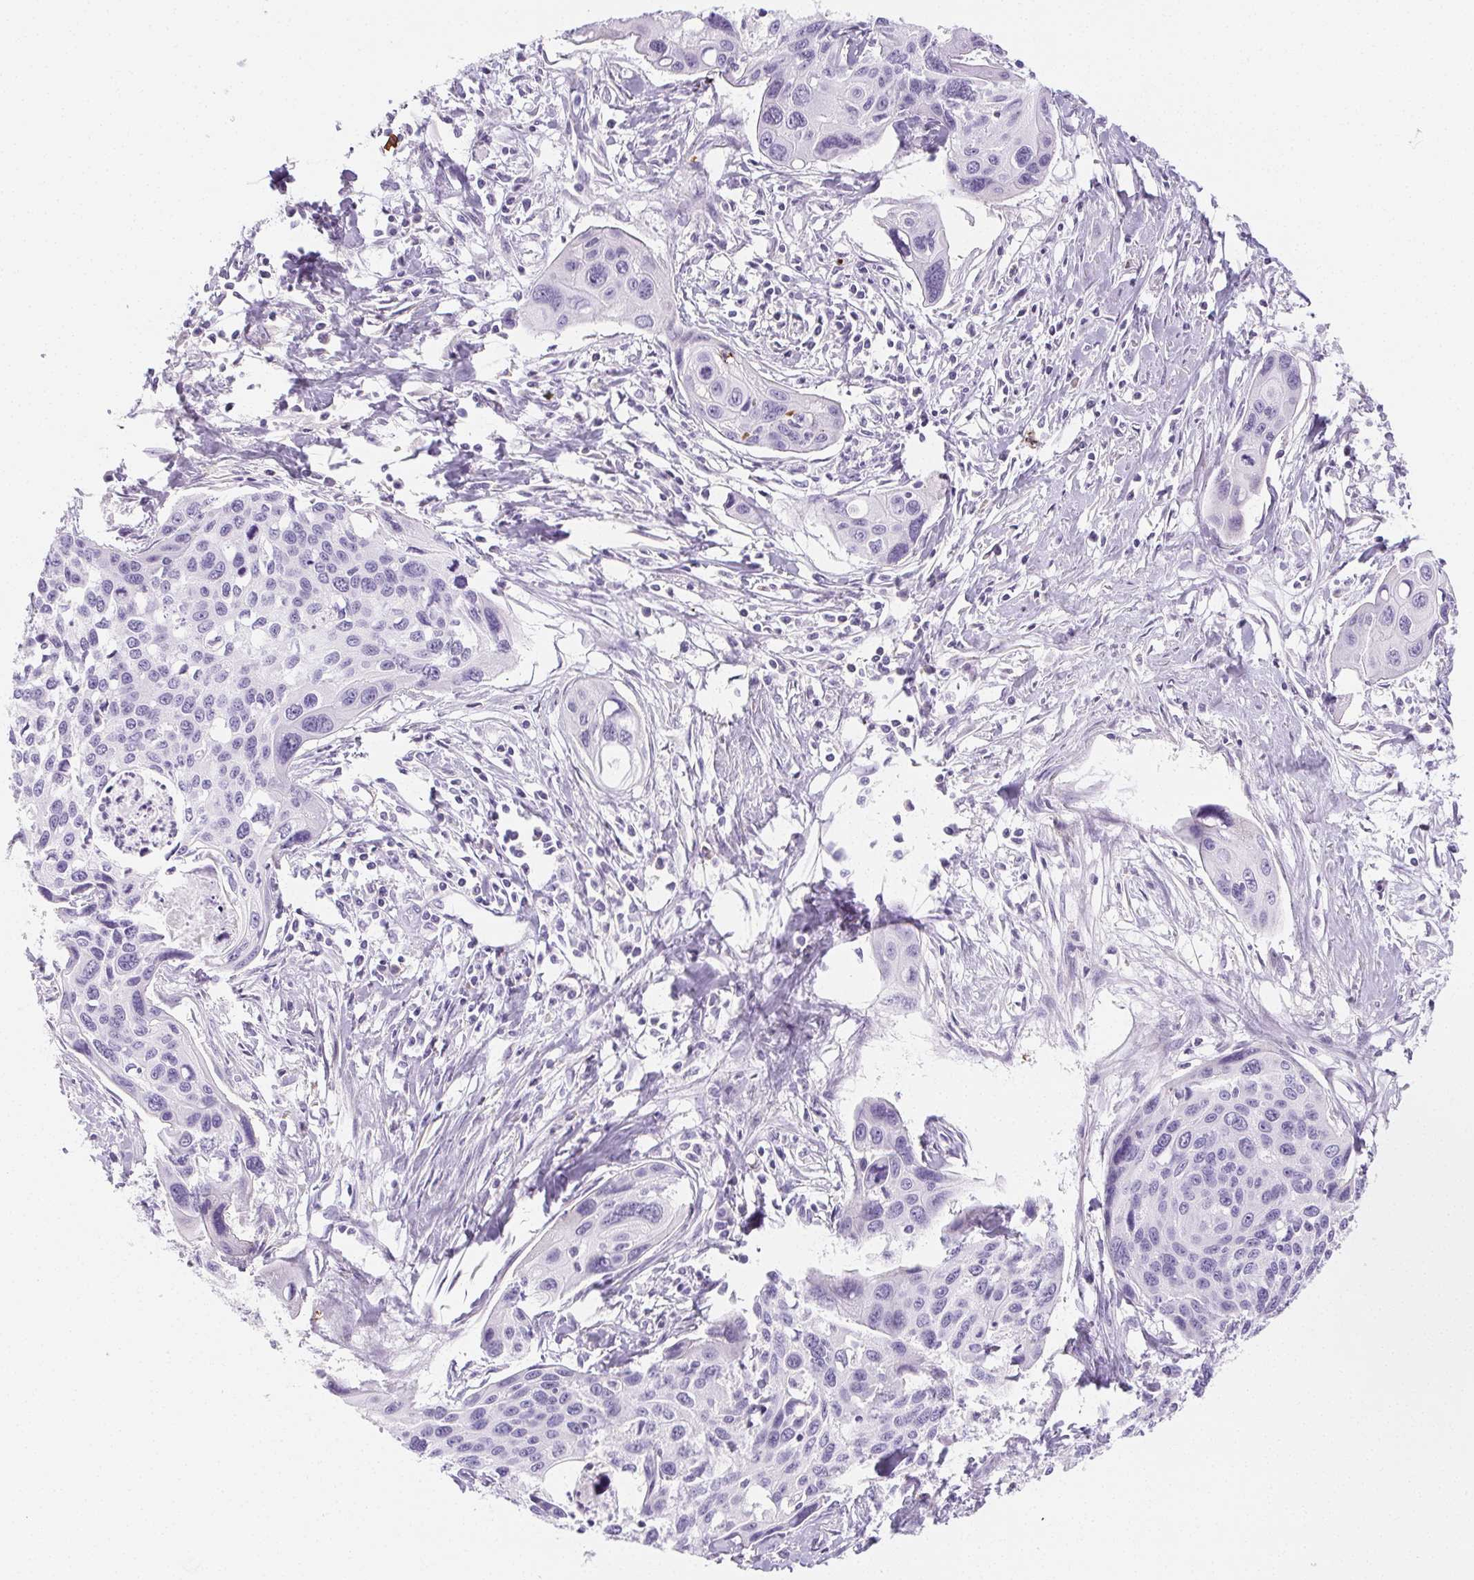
{"staining": {"intensity": "negative", "quantity": "none", "location": "none"}, "tissue": "cervical cancer", "cell_type": "Tumor cells", "image_type": "cancer", "snomed": [{"axis": "morphology", "description": "Squamous cell carcinoma, NOS"}, {"axis": "topography", "description": "Cervix"}], "caption": "Immunohistochemical staining of human cervical squamous cell carcinoma shows no significant staining in tumor cells. (DAB immunohistochemistry (IHC), high magnification).", "gene": "VTN", "patient": {"sex": "female", "age": 31}}